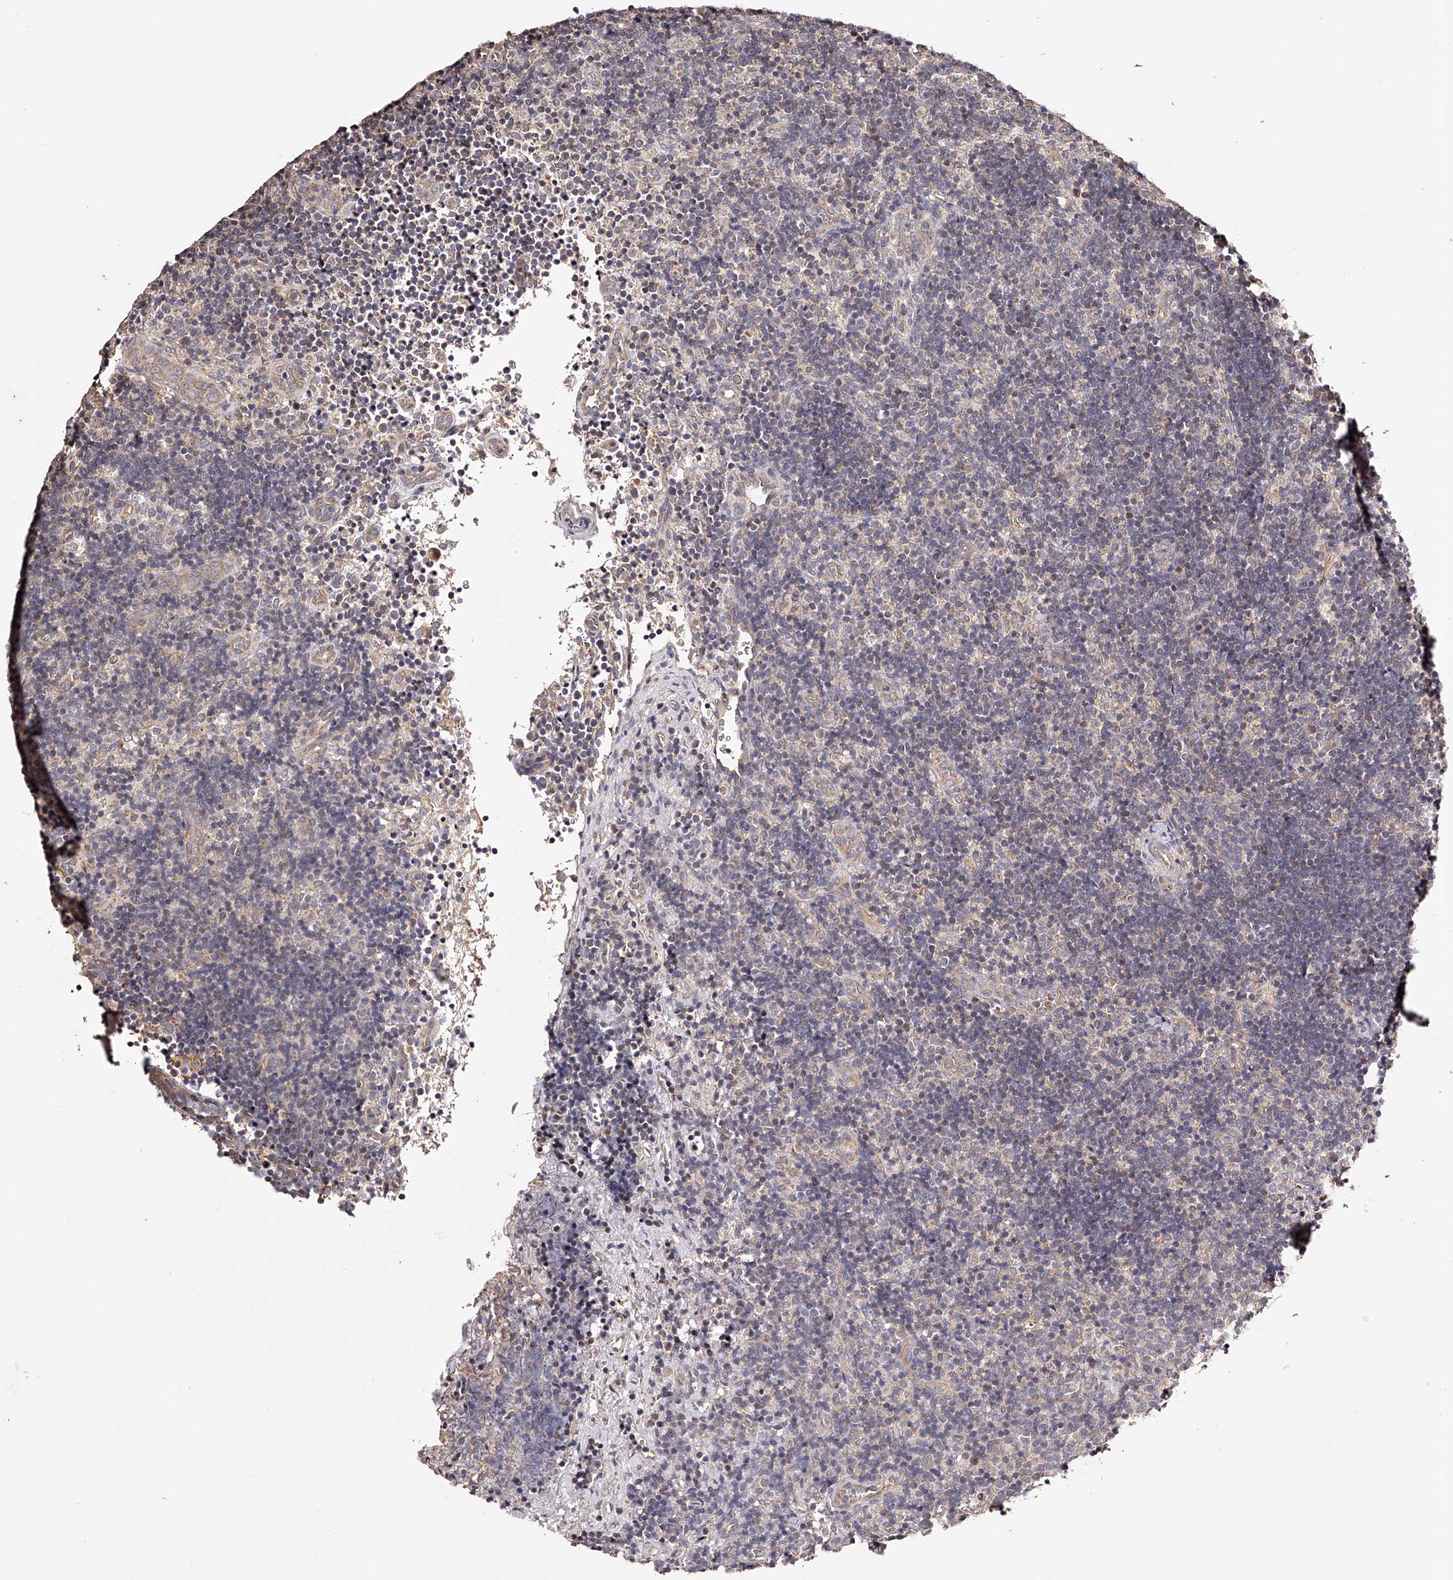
{"staining": {"intensity": "negative", "quantity": "none", "location": "none"}, "tissue": "lymph node", "cell_type": "Germinal center cells", "image_type": "normal", "snomed": [{"axis": "morphology", "description": "Normal tissue, NOS"}, {"axis": "topography", "description": "Lymph node"}], "caption": "The photomicrograph reveals no significant expression in germinal center cells of lymph node. (DAB immunohistochemistry (IHC) with hematoxylin counter stain).", "gene": "USP21", "patient": {"sex": "female", "age": 22}}